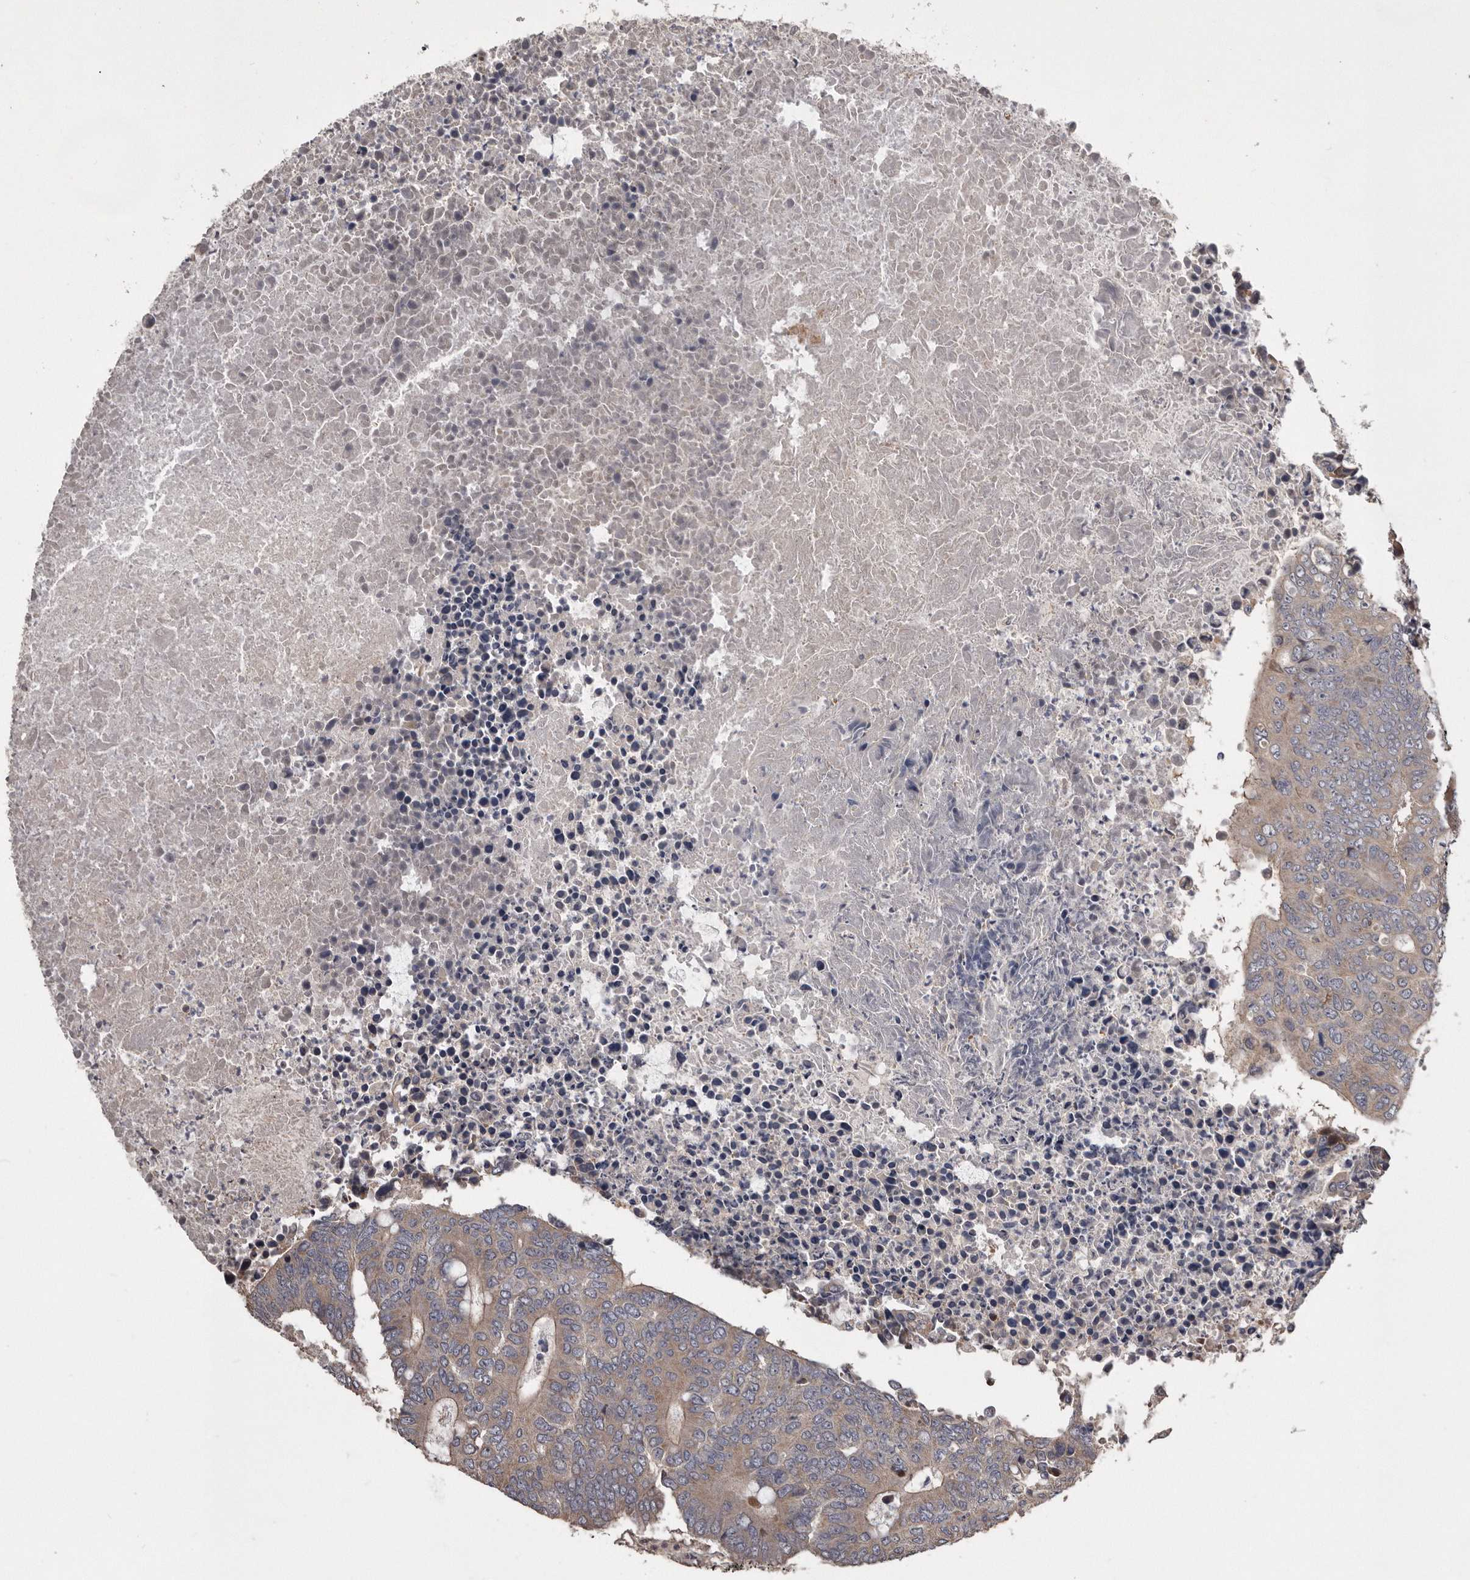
{"staining": {"intensity": "weak", "quantity": ">75%", "location": "cytoplasmic/membranous"}, "tissue": "colorectal cancer", "cell_type": "Tumor cells", "image_type": "cancer", "snomed": [{"axis": "morphology", "description": "Adenocarcinoma, NOS"}, {"axis": "topography", "description": "Colon"}], "caption": "Tumor cells reveal low levels of weak cytoplasmic/membranous staining in approximately >75% of cells in adenocarcinoma (colorectal).", "gene": "ARMCX1", "patient": {"sex": "male", "age": 87}}